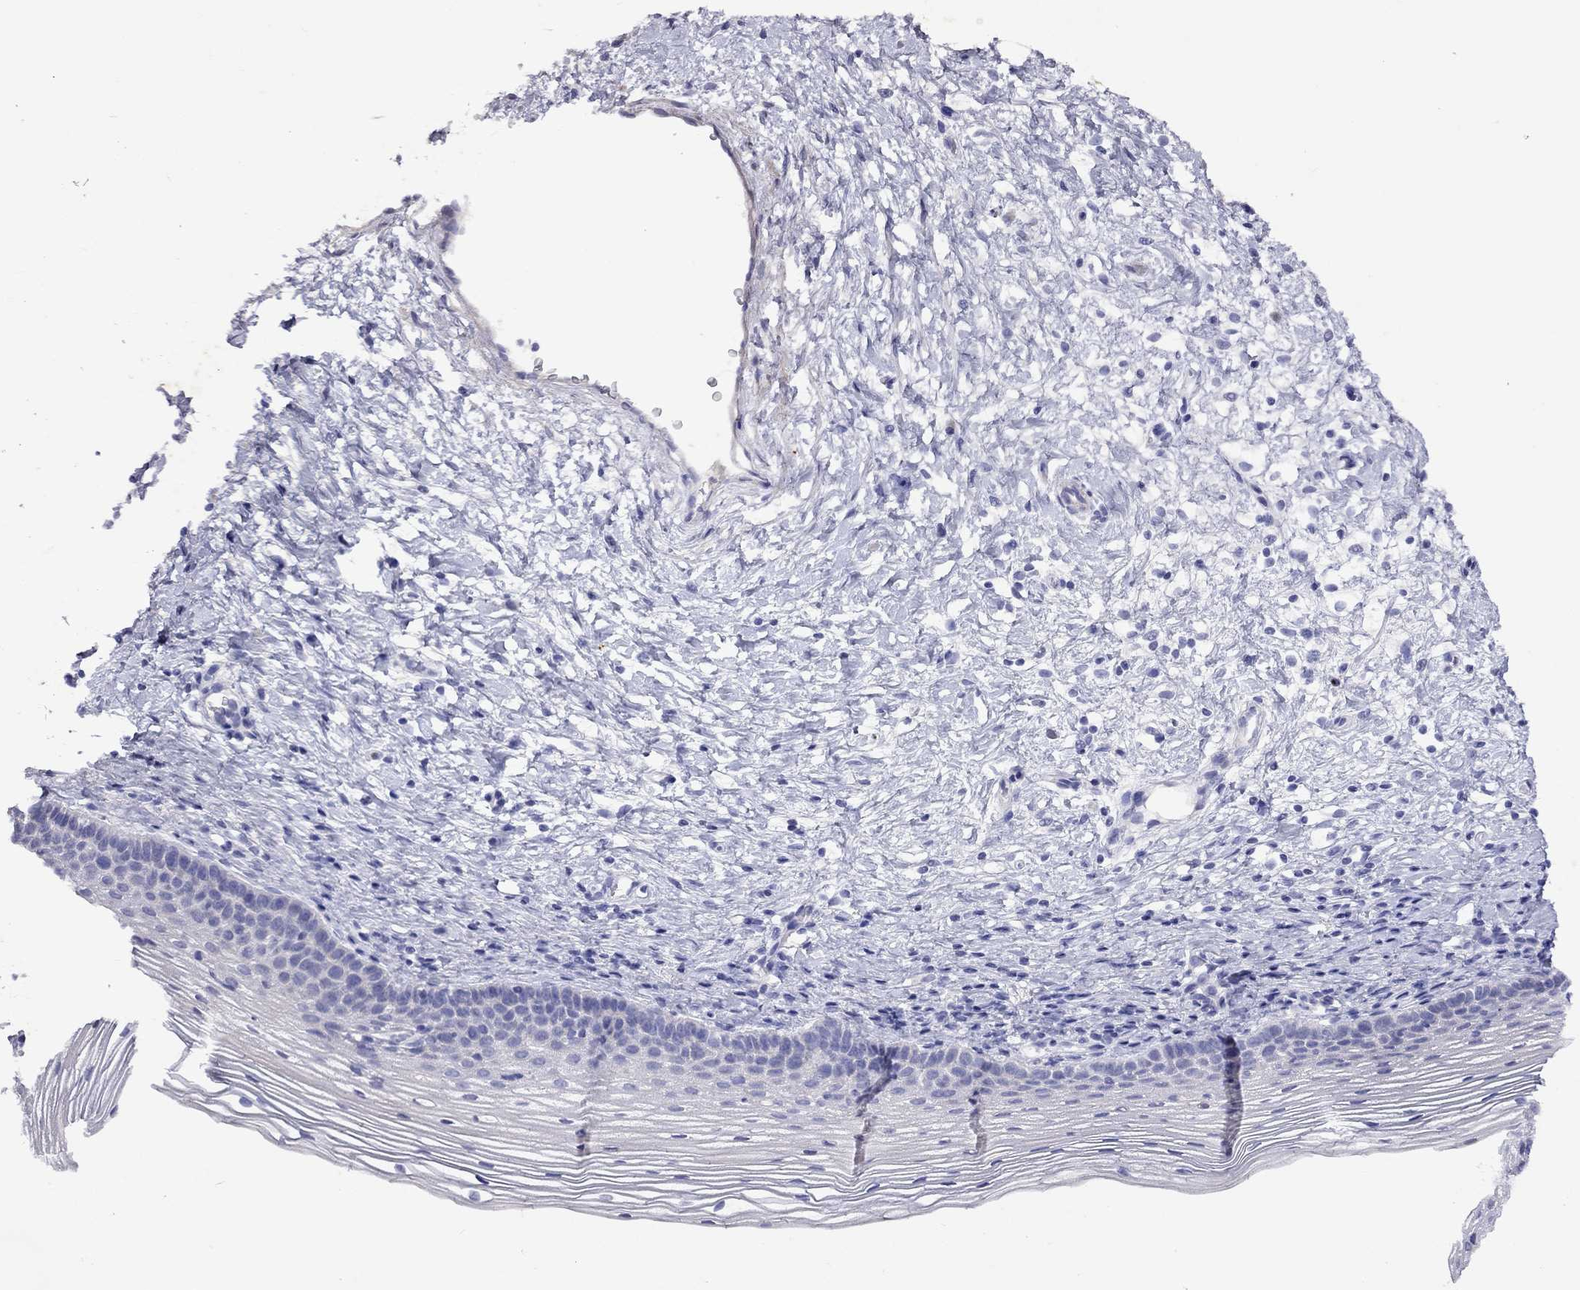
{"staining": {"intensity": "negative", "quantity": "none", "location": "none"}, "tissue": "cervix", "cell_type": "Squamous epithelial cells", "image_type": "normal", "snomed": [{"axis": "morphology", "description": "Normal tissue, NOS"}, {"axis": "topography", "description": "Cervix"}], "caption": "DAB immunohistochemical staining of normal cervix exhibits no significant staining in squamous epithelial cells. (DAB (3,3'-diaminobenzidine) immunohistochemistry, high magnification).", "gene": "GNAT3", "patient": {"sex": "female", "age": 39}}